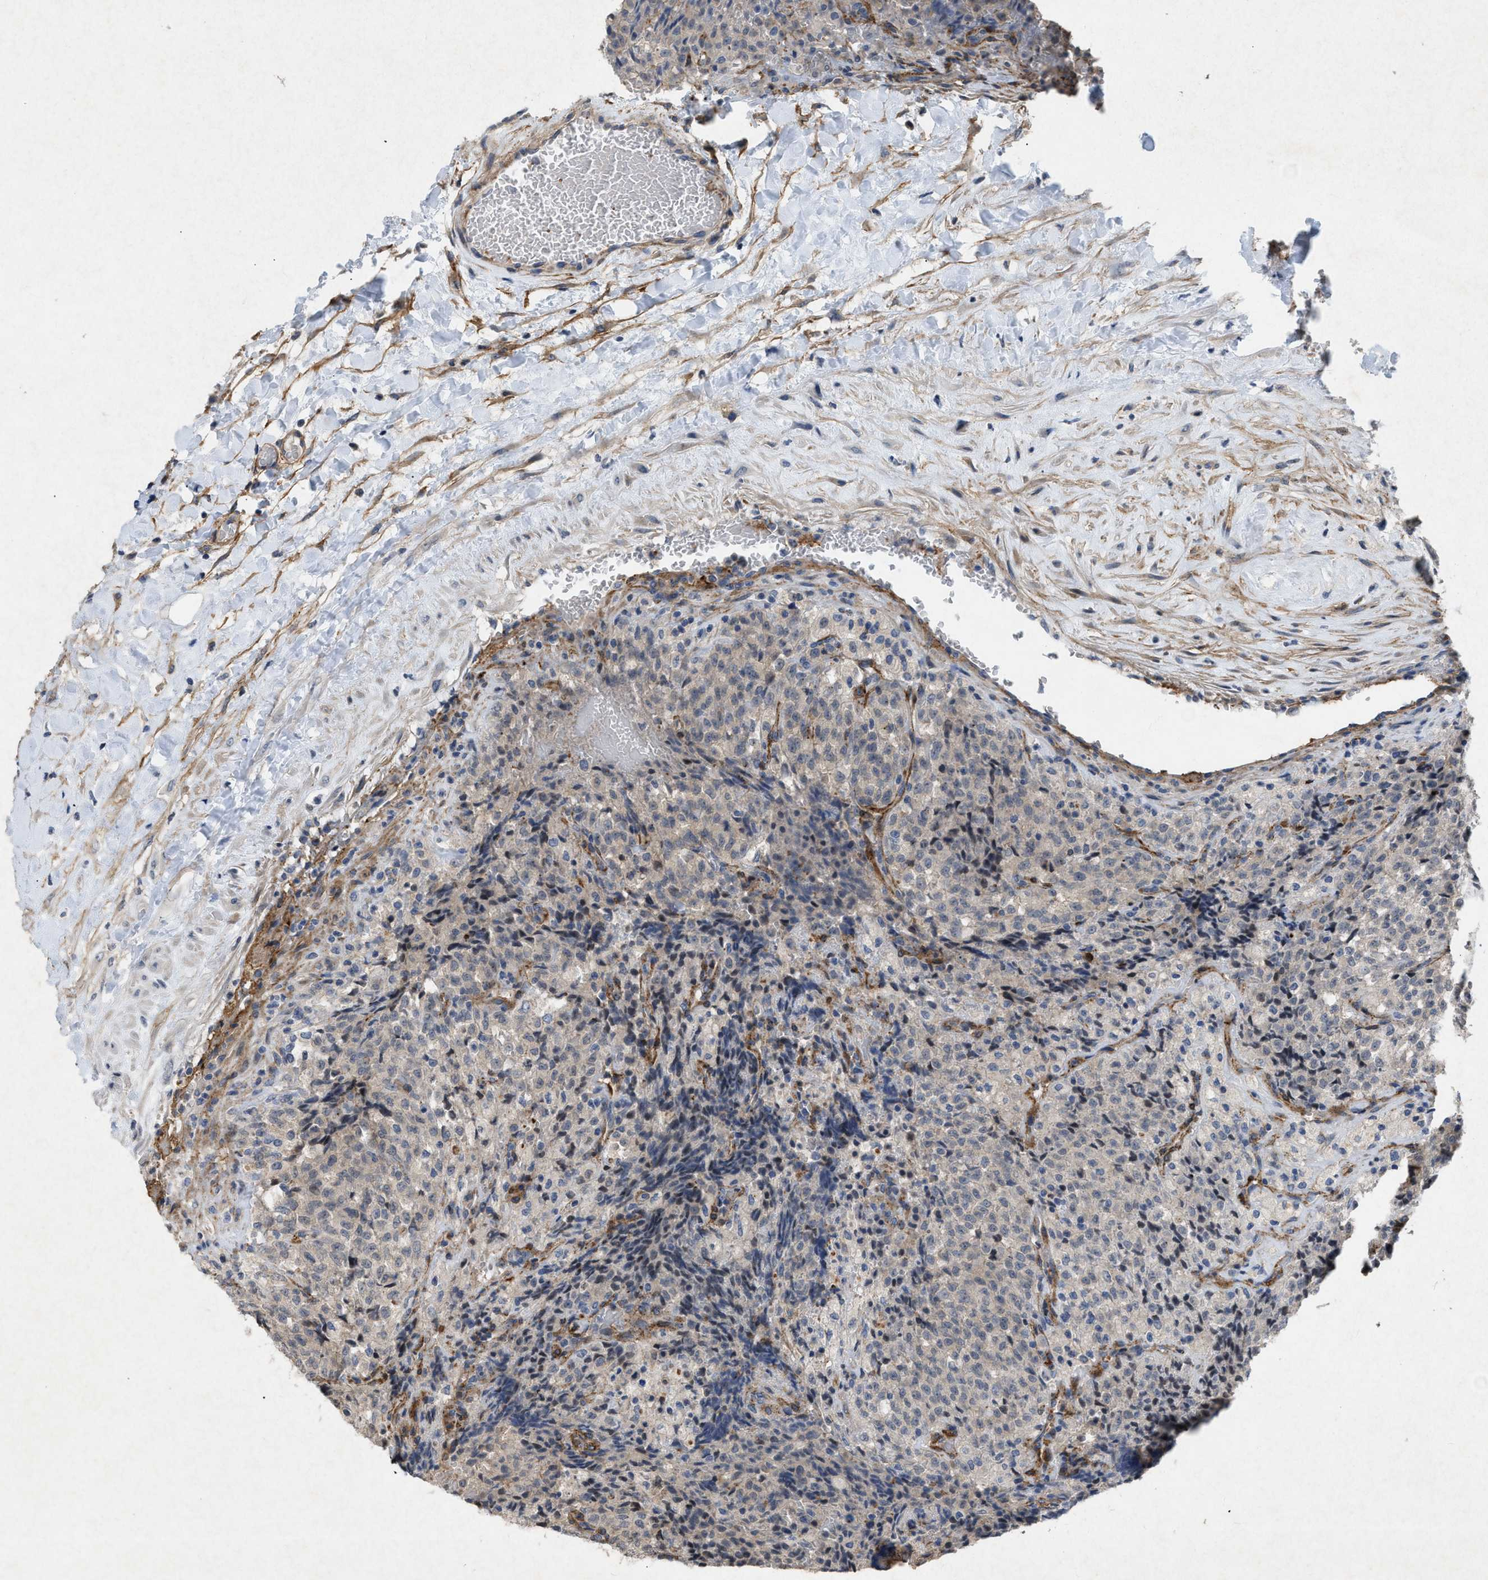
{"staining": {"intensity": "moderate", "quantity": "<25%", "location": "cytoplasmic/membranous"}, "tissue": "testis cancer", "cell_type": "Tumor cells", "image_type": "cancer", "snomed": [{"axis": "morphology", "description": "Seminoma, NOS"}, {"axis": "topography", "description": "Testis"}], "caption": "Approximately <25% of tumor cells in human seminoma (testis) demonstrate moderate cytoplasmic/membranous protein positivity as visualized by brown immunohistochemical staining.", "gene": "PDGFRA", "patient": {"sex": "male", "age": 59}}